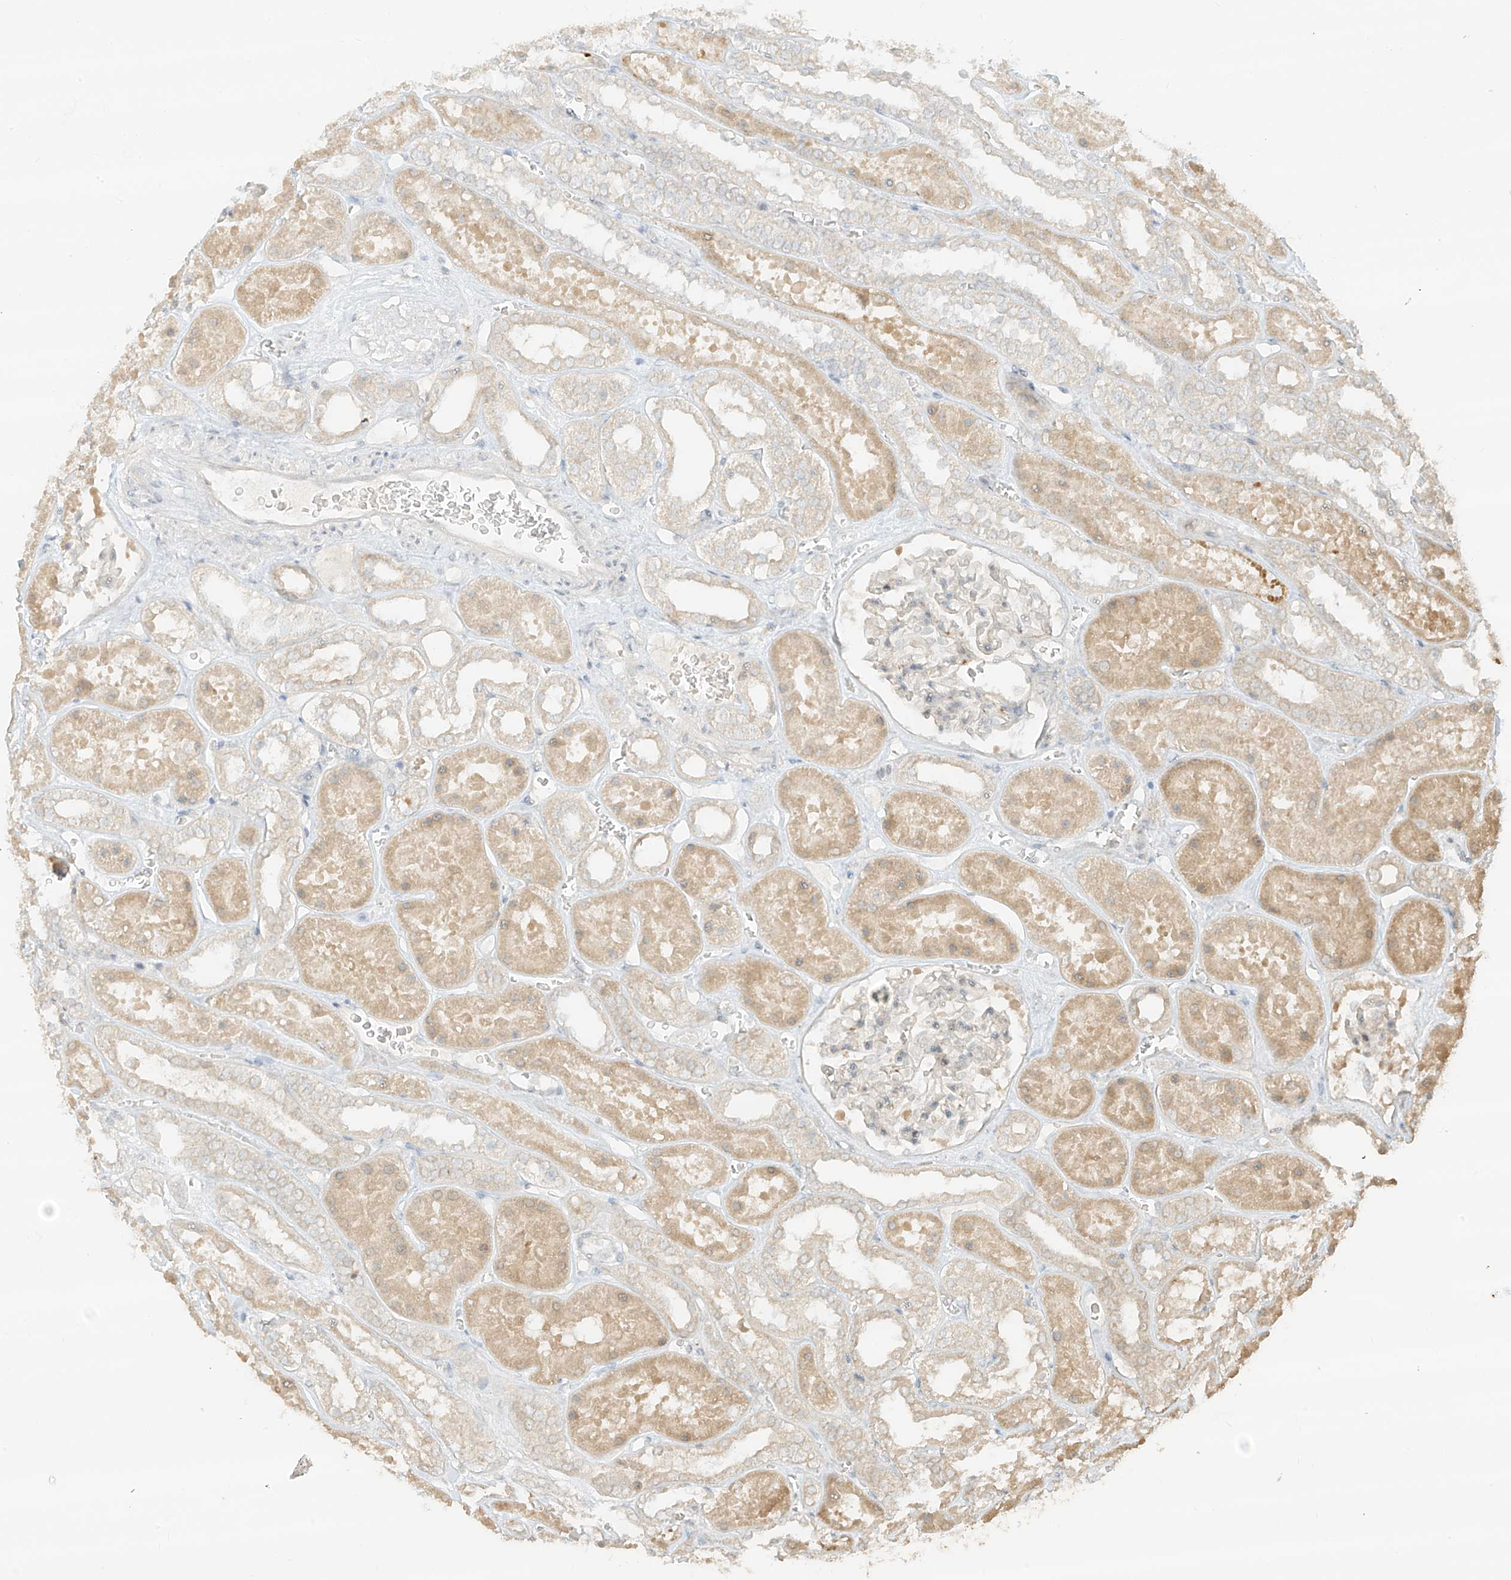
{"staining": {"intensity": "negative", "quantity": "none", "location": "none"}, "tissue": "kidney", "cell_type": "Cells in glomeruli", "image_type": "normal", "snomed": [{"axis": "morphology", "description": "Normal tissue, NOS"}, {"axis": "topography", "description": "Kidney"}], "caption": "Immunohistochemistry histopathology image of normal kidney: human kidney stained with DAB (3,3'-diaminobenzidine) shows no significant protein expression in cells in glomeruli. (Brightfield microscopy of DAB immunohistochemistry (IHC) at high magnification).", "gene": "LIPT1", "patient": {"sex": "female", "age": 41}}